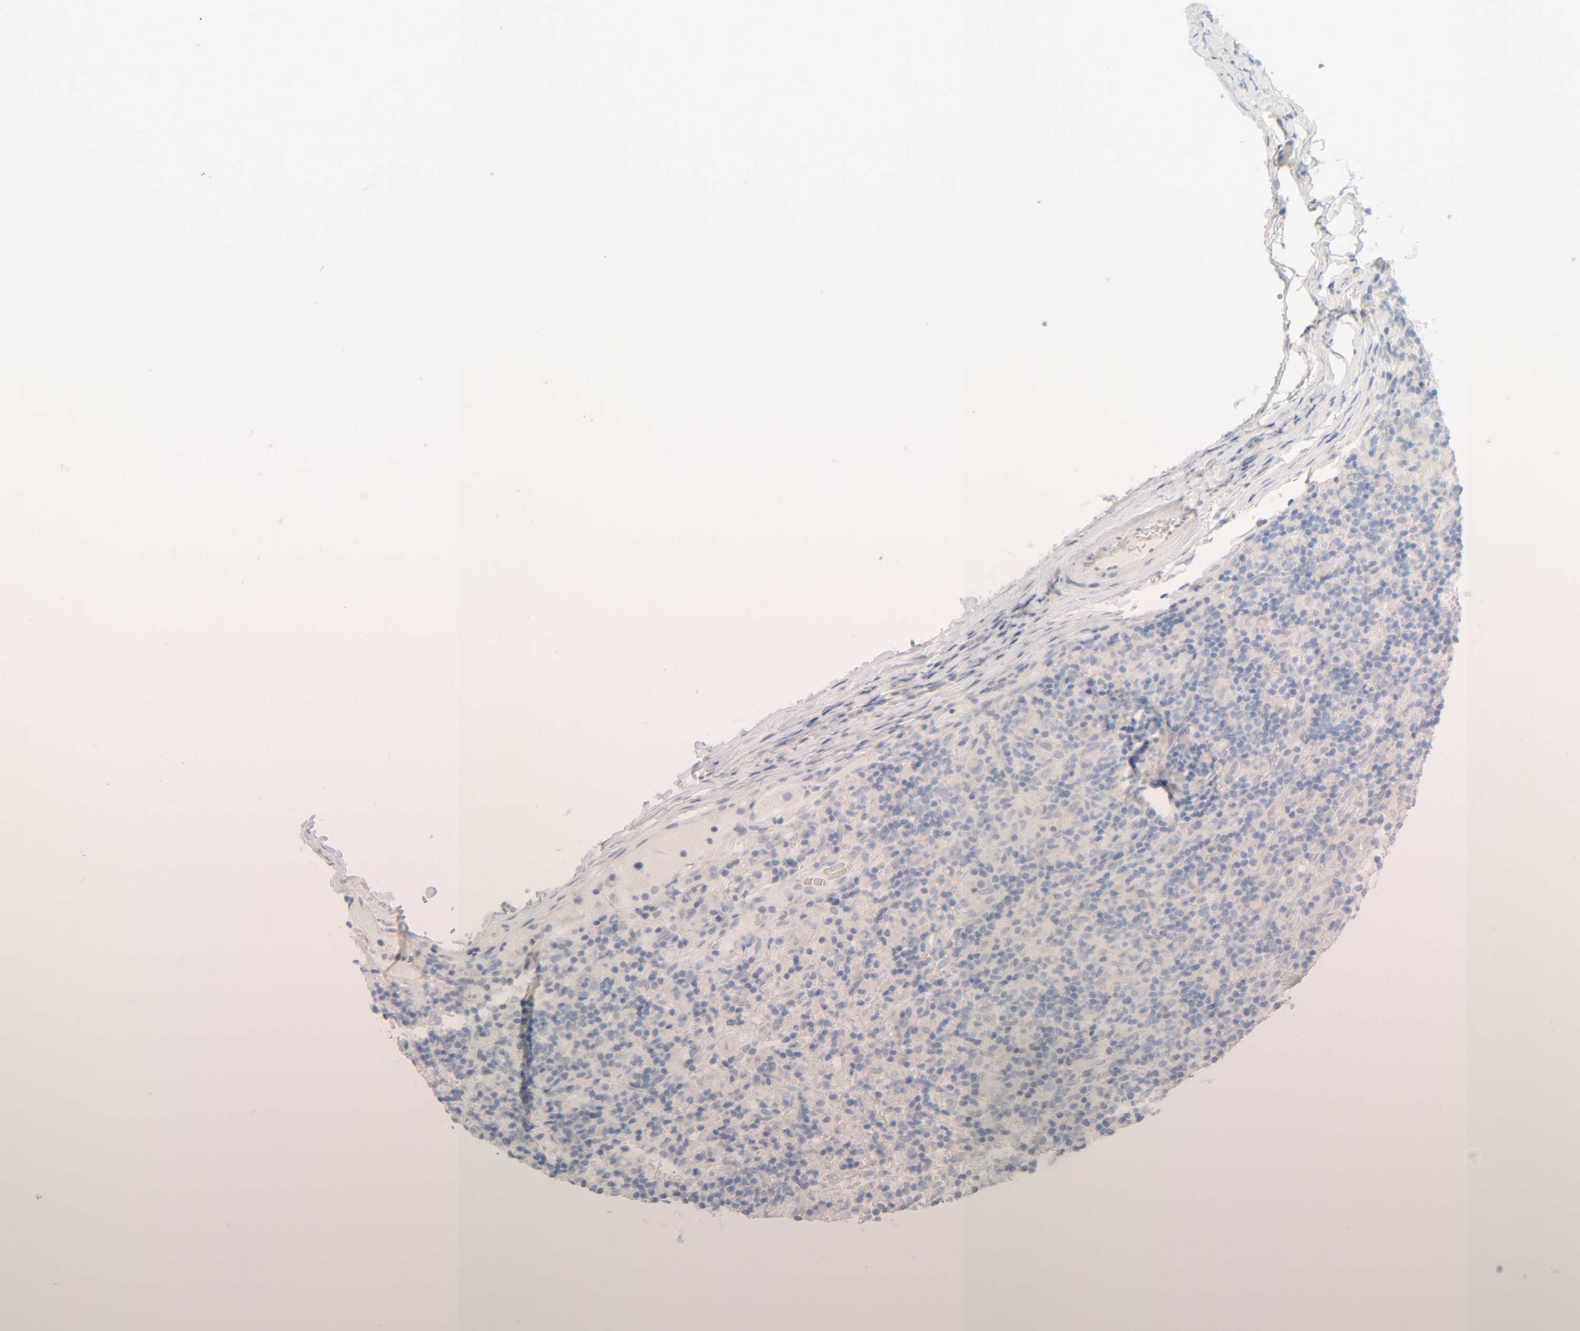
{"staining": {"intensity": "negative", "quantity": "none", "location": "none"}, "tissue": "lymphoma", "cell_type": "Tumor cells", "image_type": "cancer", "snomed": [{"axis": "morphology", "description": "Hodgkin's disease, NOS"}, {"axis": "topography", "description": "Lymph node"}], "caption": "Image shows no protein expression in tumor cells of lymphoma tissue.", "gene": "RIDA", "patient": {"sex": "male", "age": 70}}